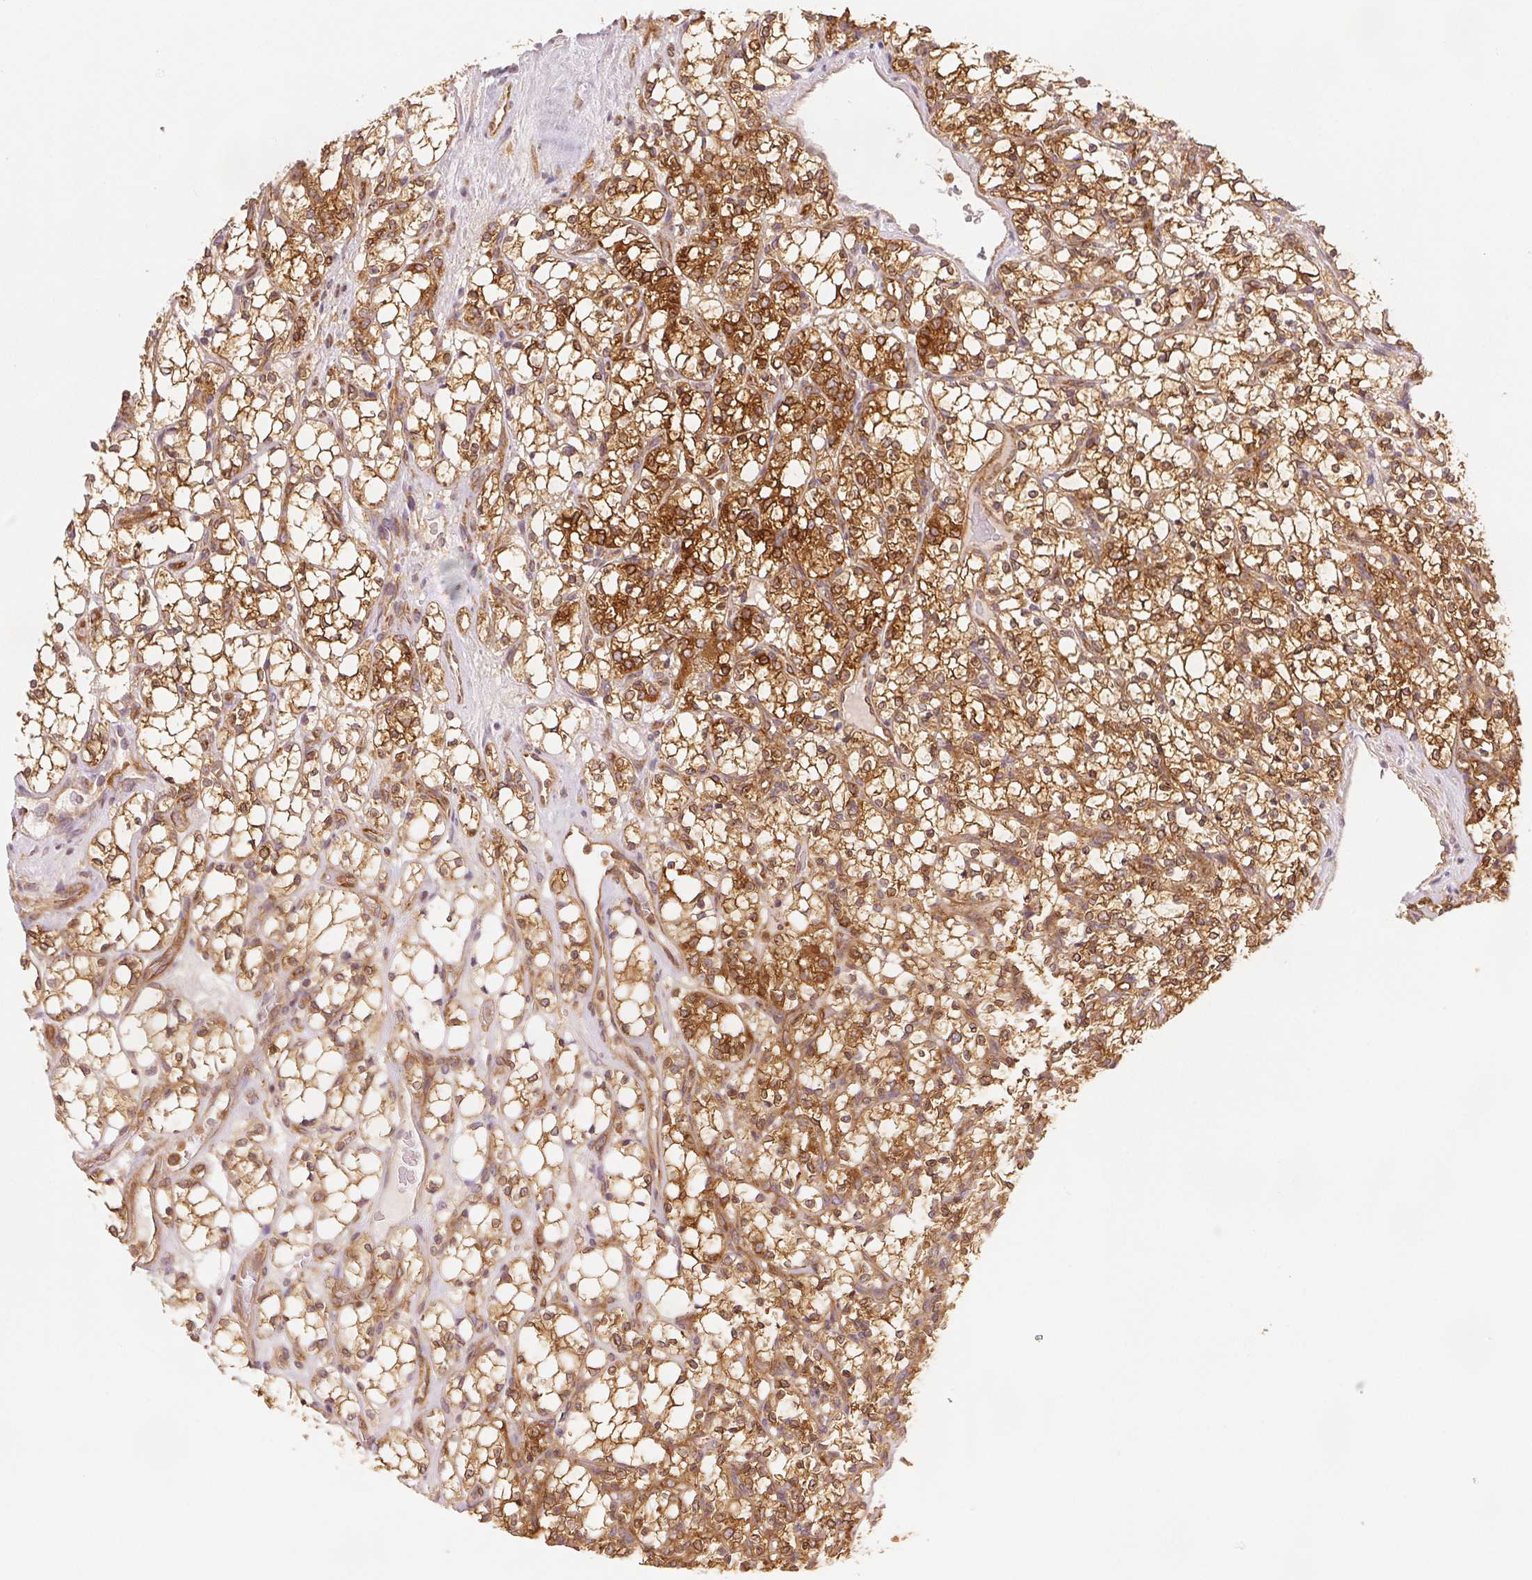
{"staining": {"intensity": "moderate", "quantity": ">75%", "location": "cytoplasmic/membranous"}, "tissue": "renal cancer", "cell_type": "Tumor cells", "image_type": "cancer", "snomed": [{"axis": "morphology", "description": "Adenocarcinoma, NOS"}, {"axis": "topography", "description": "Kidney"}], "caption": "Protein analysis of renal adenocarcinoma tissue shows moderate cytoplasmic/membranous positivity in about >75% of tumor cells.", "gene": "DIAPH2", "patient": {"sex": "female", "age": 69}}